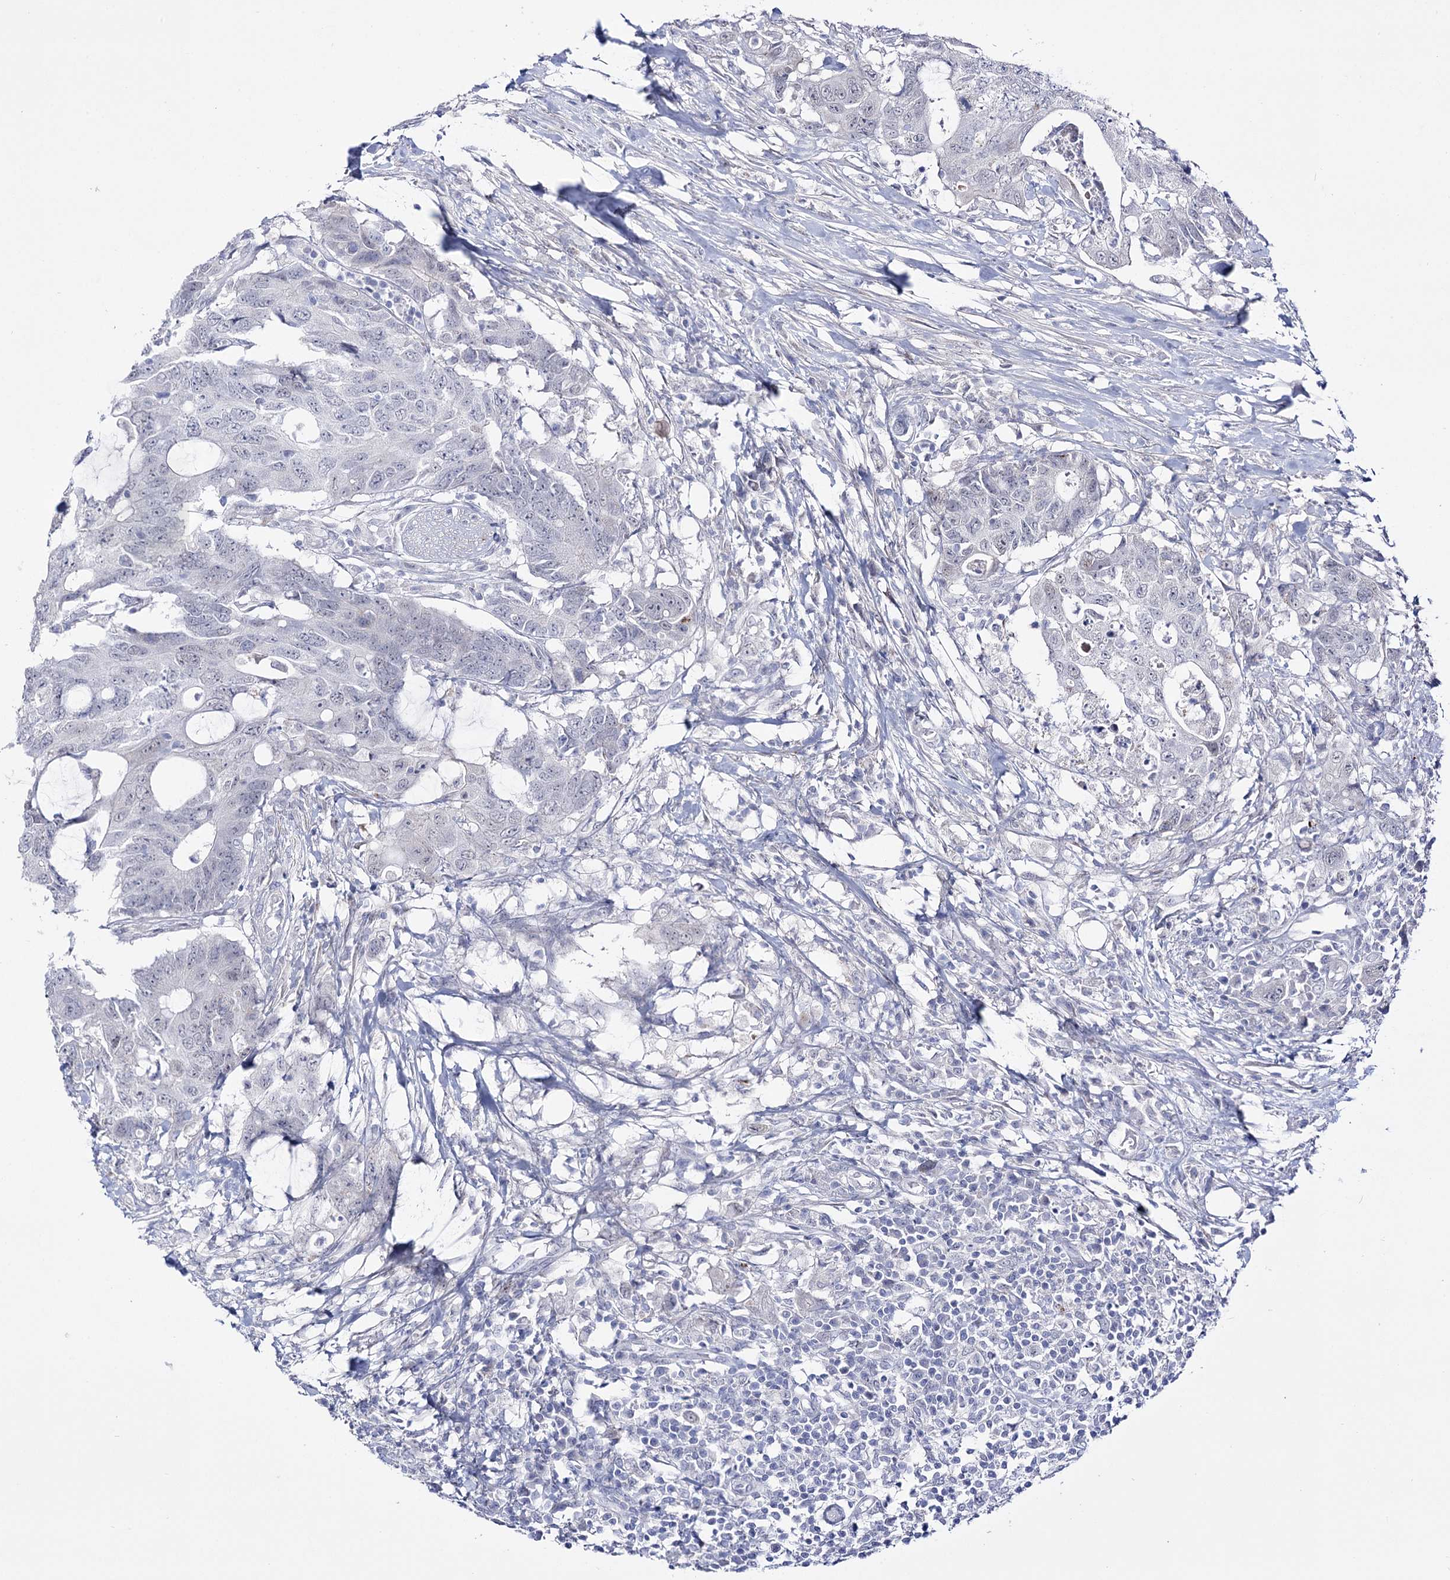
{"staining": {"intensity": "negative", "quantity": "none", "location": "none"}, "tissue": "colorectal cancer", "cell_type": "Tumor cells", "image_type": "cancer", "snomed": [{"axis": "morphology", "description": "Adenocarcinoma, NOS"}, {"axis": "topography", "description": "Colon"}], "caption": "Colorectal cancer stained for a protein using immunohistochemistry (IHC) shows no positivity tumor cells.", "gene": "RBM15B", "patient": {"sex": "male", "age": 71}}